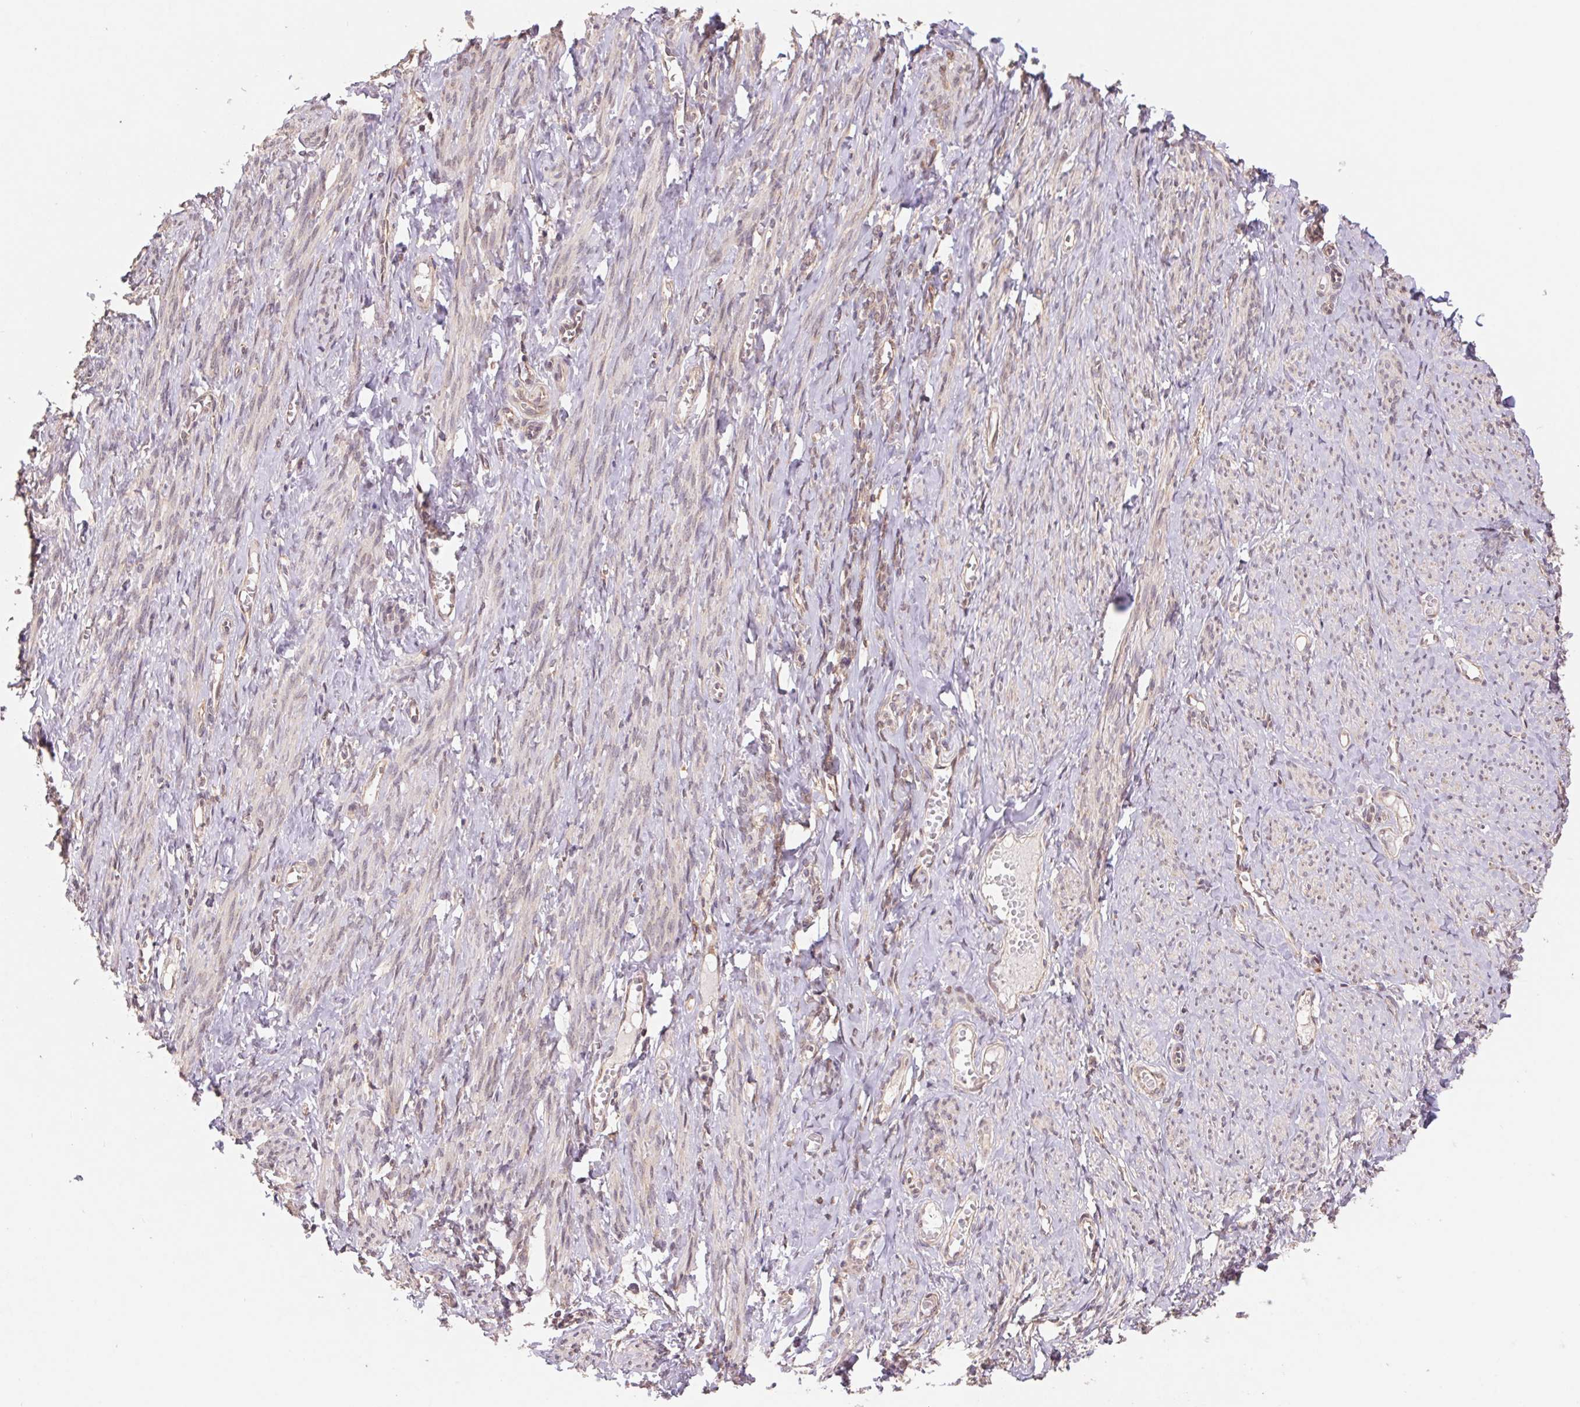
{"staining": {"intensity": "negative", "quantity": "none", "location": "none"}, "tissue": "smooth muscle", "cell_type": "Smooth muscle cells", "image_type": "normal", "snomed": [{"axis": "morphology", "description": "Normal tissue, NOS"}, {"axis": "topography", "description": "Smooth muscle"}], "caption": "Histopathology image shows no protein expression in smooth muscle cells of normal smooth muscle. (Stains: DAB (3,3'-diaminobenzidine) immunohistochemistry (IHC) with hematoxylin counter stain, Microscopy: brightfield microscopy at high magnification).", "gene": "RPL27A", "patient": {"sex": "female", "age": 65}}